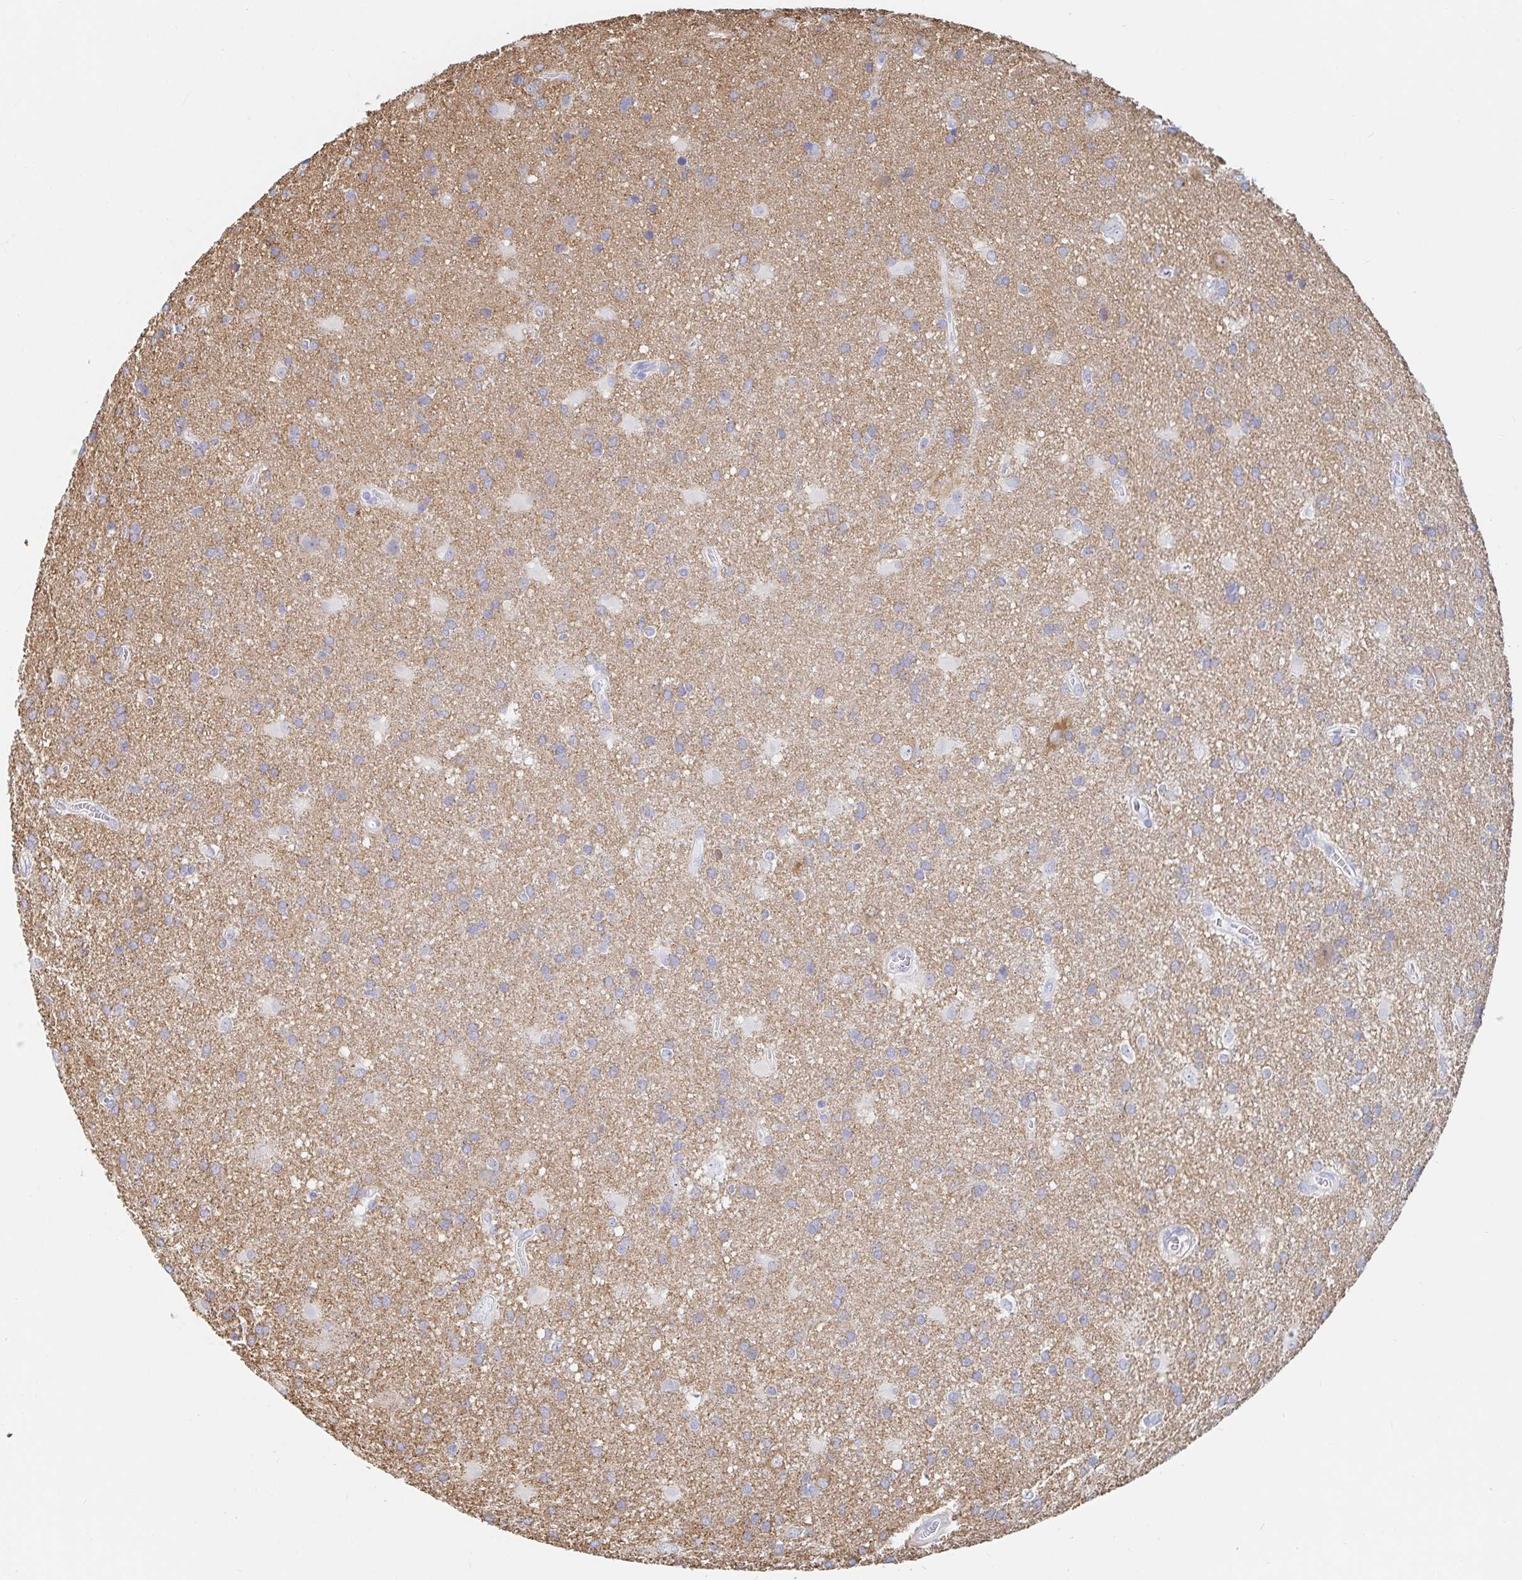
{"staining": {"intensity": "weak", "quantity": "25%-75%", "location": "cytoplasmic/membranous"}, "tissue": "glioma", "cell_type": "Tumor cells", "image_type": "cancer", "snomed": [{"axis": "morphology", "description": "Glioma, malignant, Low grade"}, {"axis": "topography", "description": "Brain"}], "caption": "Protein expression analysis of malignant glioma (low-grade) shows weak cytoplasmic/membranous positivity in approximately 25%-75% of tumor cells. (brown staining indicates protein expression, while blue staining denotes nuclei).", "gene": "PACSIN1", "patient": {"sex": "male", "age": 66}}